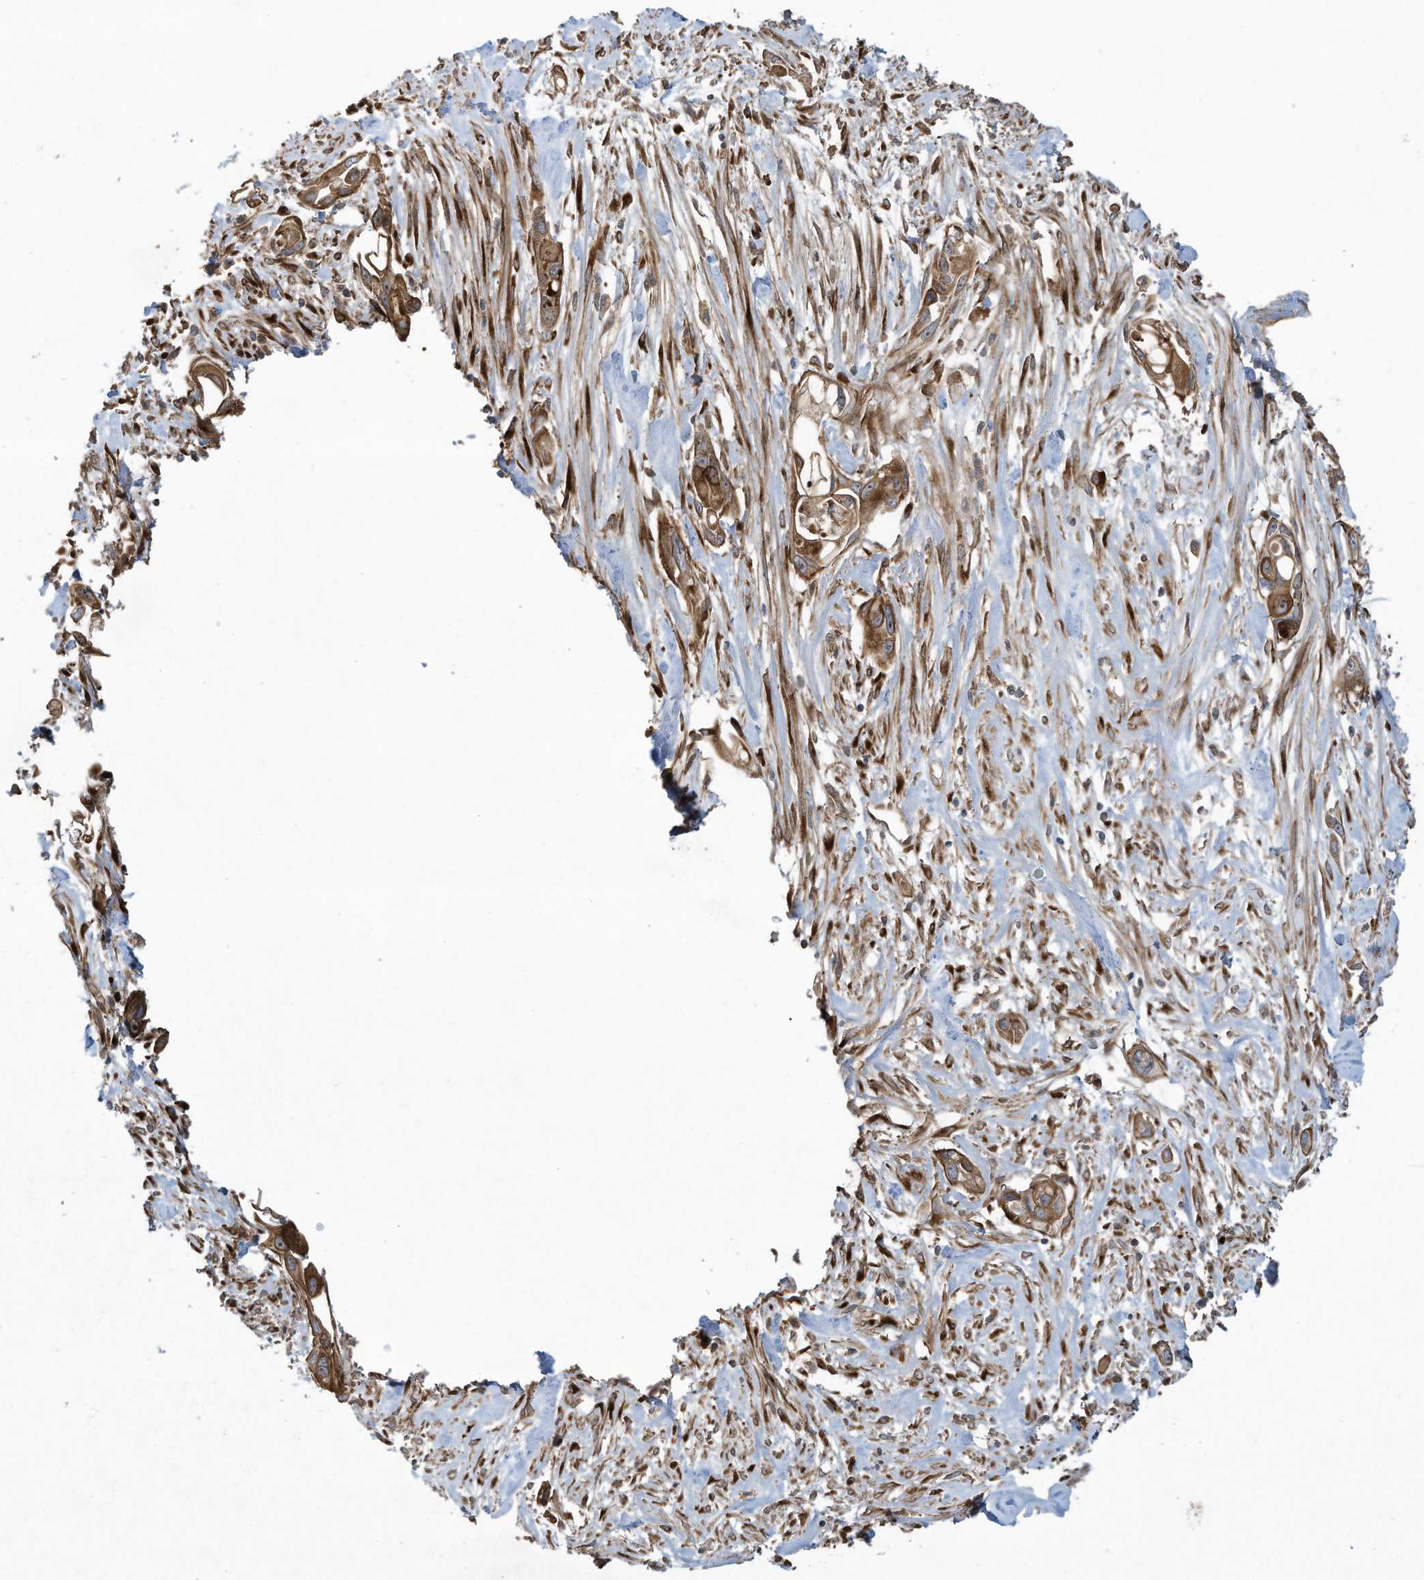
{"staining": {"intensity": "moderate", "quantity": ">75%", "location": "cytoplasmic/membranous"}, "tissue": "pancreatic cancer", "cell_type": "Tumor cells", "image_type": "cancer", "snomed": [{"axis": "morphology", "description": "Adenocarcinoma, NOS"}, {"axis": "topography", "description": "Pancreas"}], "caption": "IHC (DAB) staining of human pancreatic adenocarcinoma displays moderate cytoplasmic/membranous protein staining in about >75% of tumor cells. (DAB (3,3'-diaminobenzidine) IHC, brown staining for protein, blue staining for nuclei).", "gene": "DDIT4", "patient": {"sex": "female", "age": 60}}